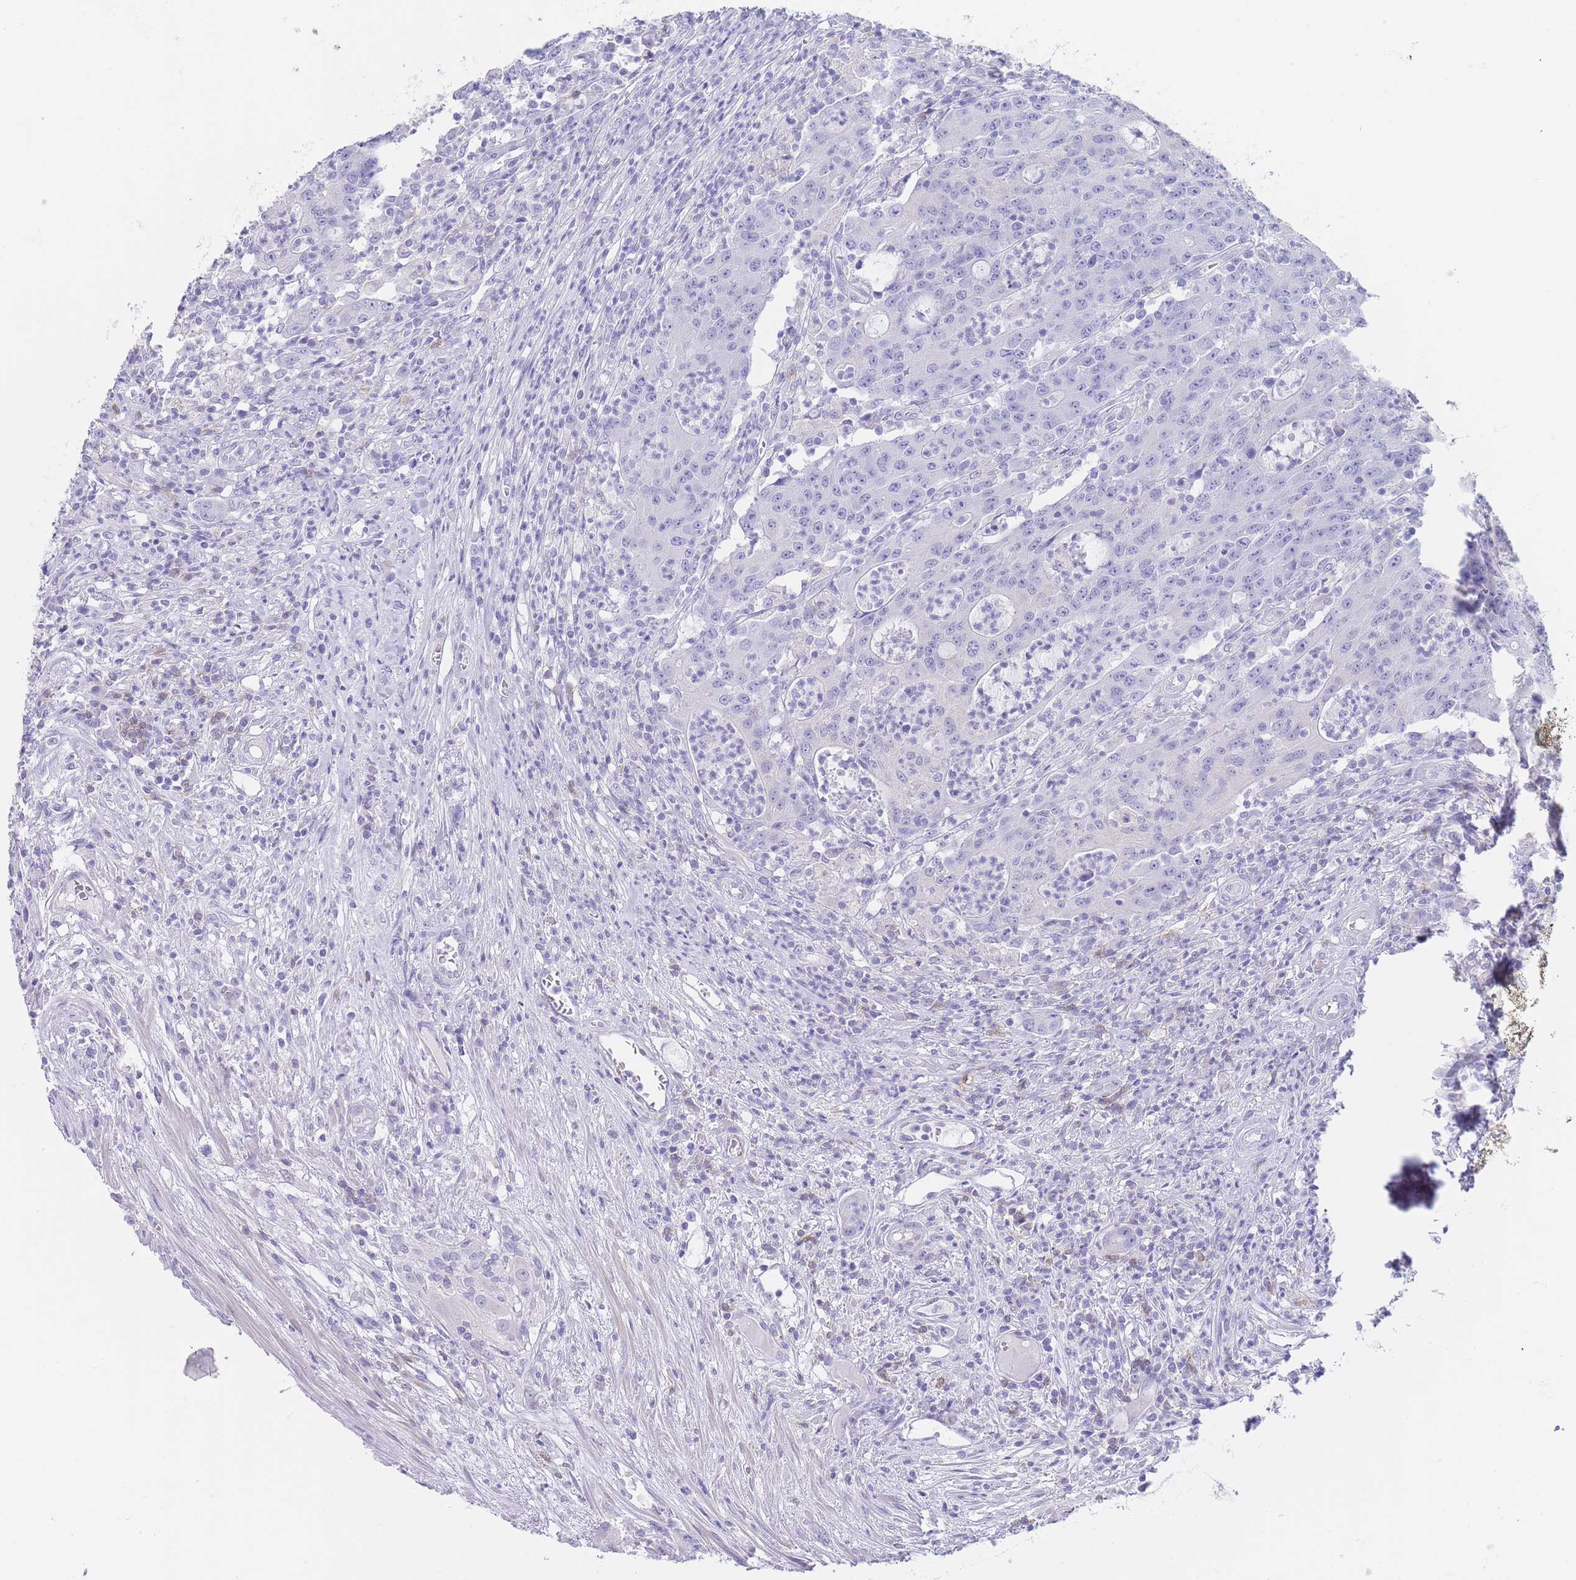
{"staining": {"intensity": "negative", "quantity": "none", "location": "none"}, "tissue": "colorectal cancer", "cell_type": "Tumor cells", "image_type": "cancer", "snomed": [{"axis": "morphology", "description": "Adenocarcinoma, NOS"}, {"axis": "topography", "description": "Colon"}], "caption": "This is an IHC photomicrograph of adenocarcinoma (colorectal). There is no positivity in tumor cells.", "gene": "CD37", "patient": {"sex": "male", "age": 83}}